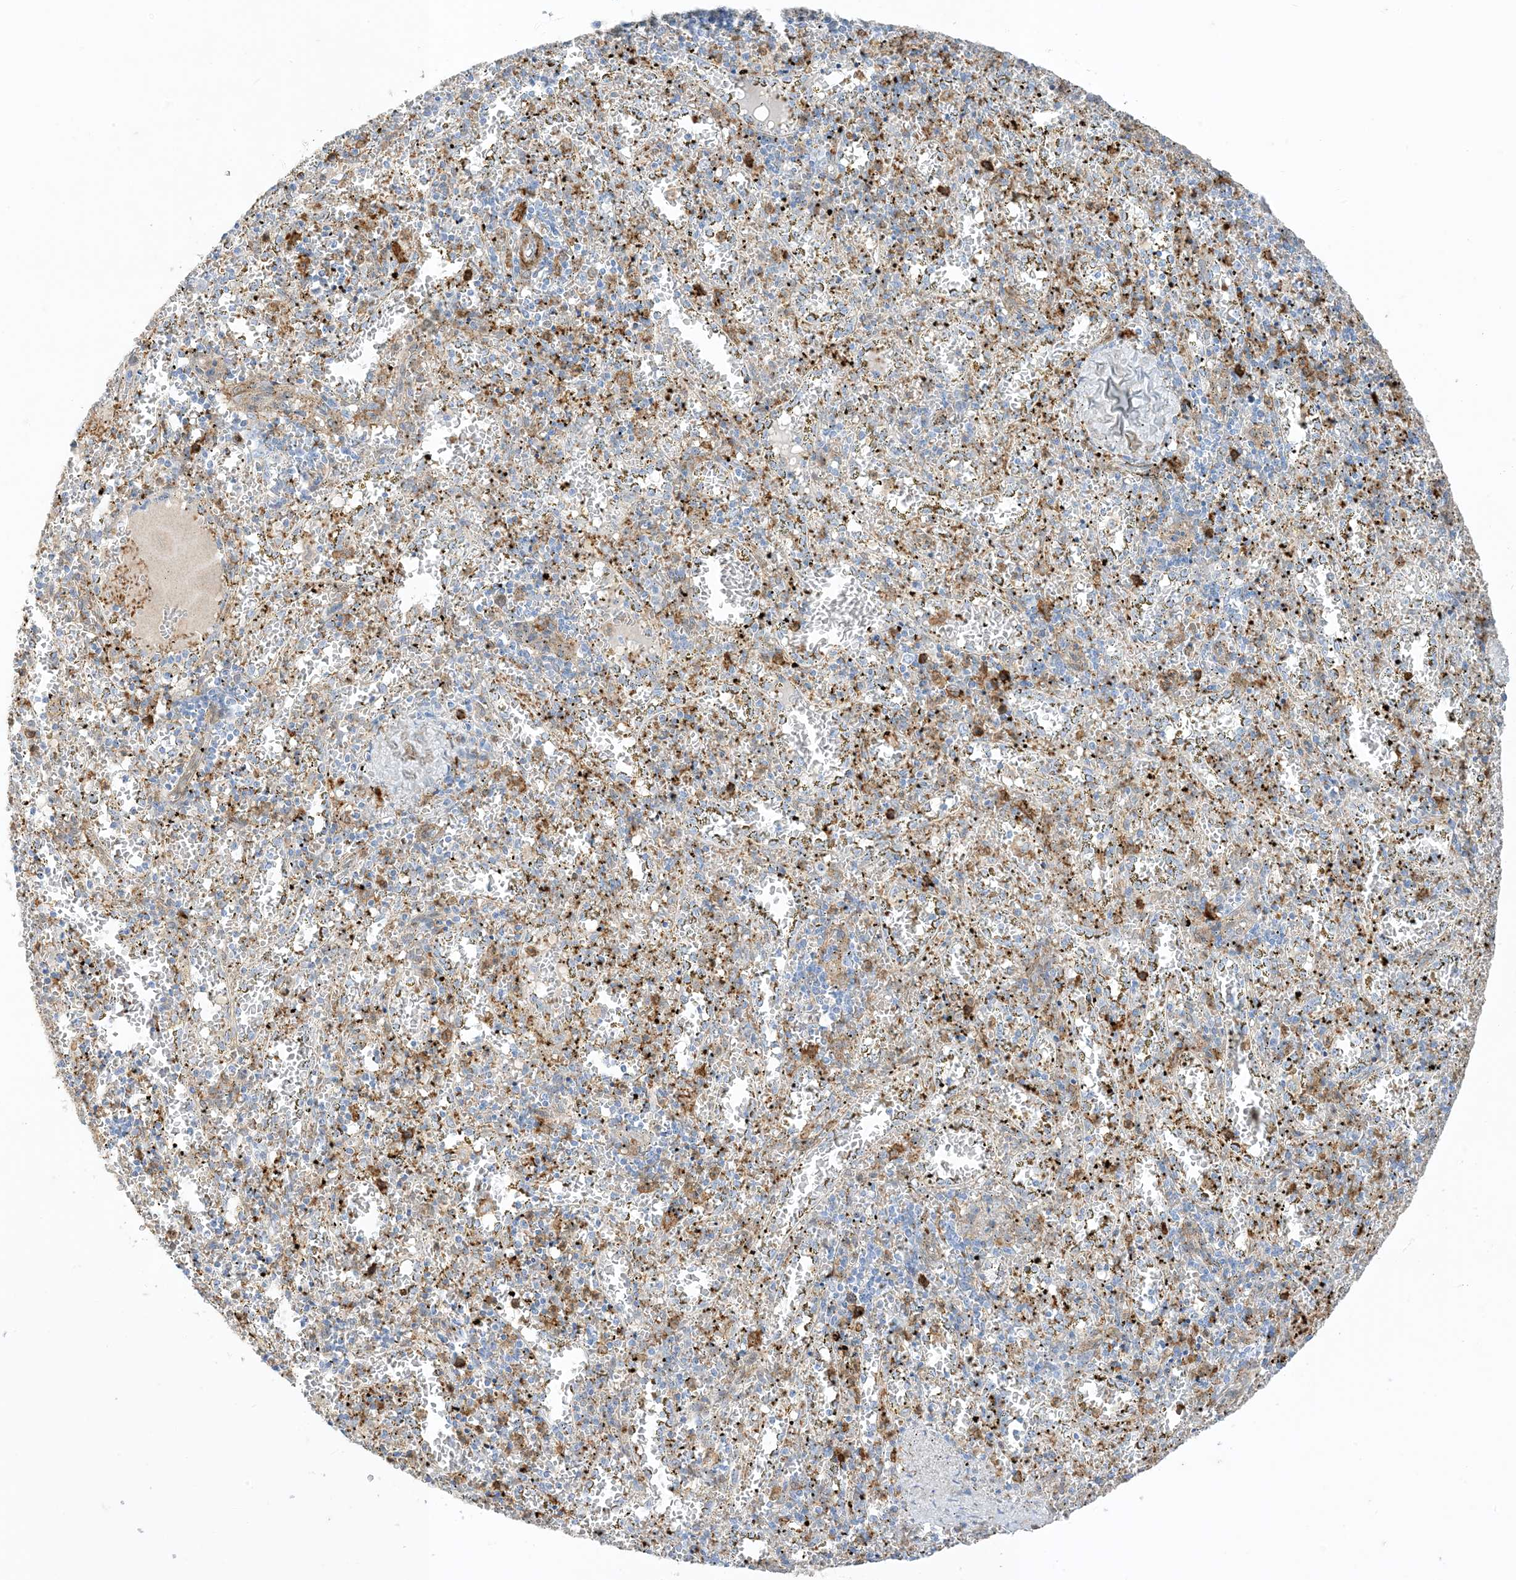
{"staining": {"intensity": "moderate", "quantity": "<25%", "location": "cytoplasmic/membranous"}, "tissue": "spleen", "cell_type": "Cells in red pulp", "image_type": "normal", "snomed": [{"axis": "morphology", "description": "Normal tissue, NOS"}, {"axis": "topography", "description": "Spleen"}], "caption": "The micrograph exhibits a brown stain indicating the presence of a protein in the cytoplasmic/membranous of cells in red pulp in spleen. (Stains: DAB in brown, nuclei in blue, Microscopy: brightfield microscopy at high magnification).", "gene": "GSN", "patient": {"sex": "male", "age": 11}}